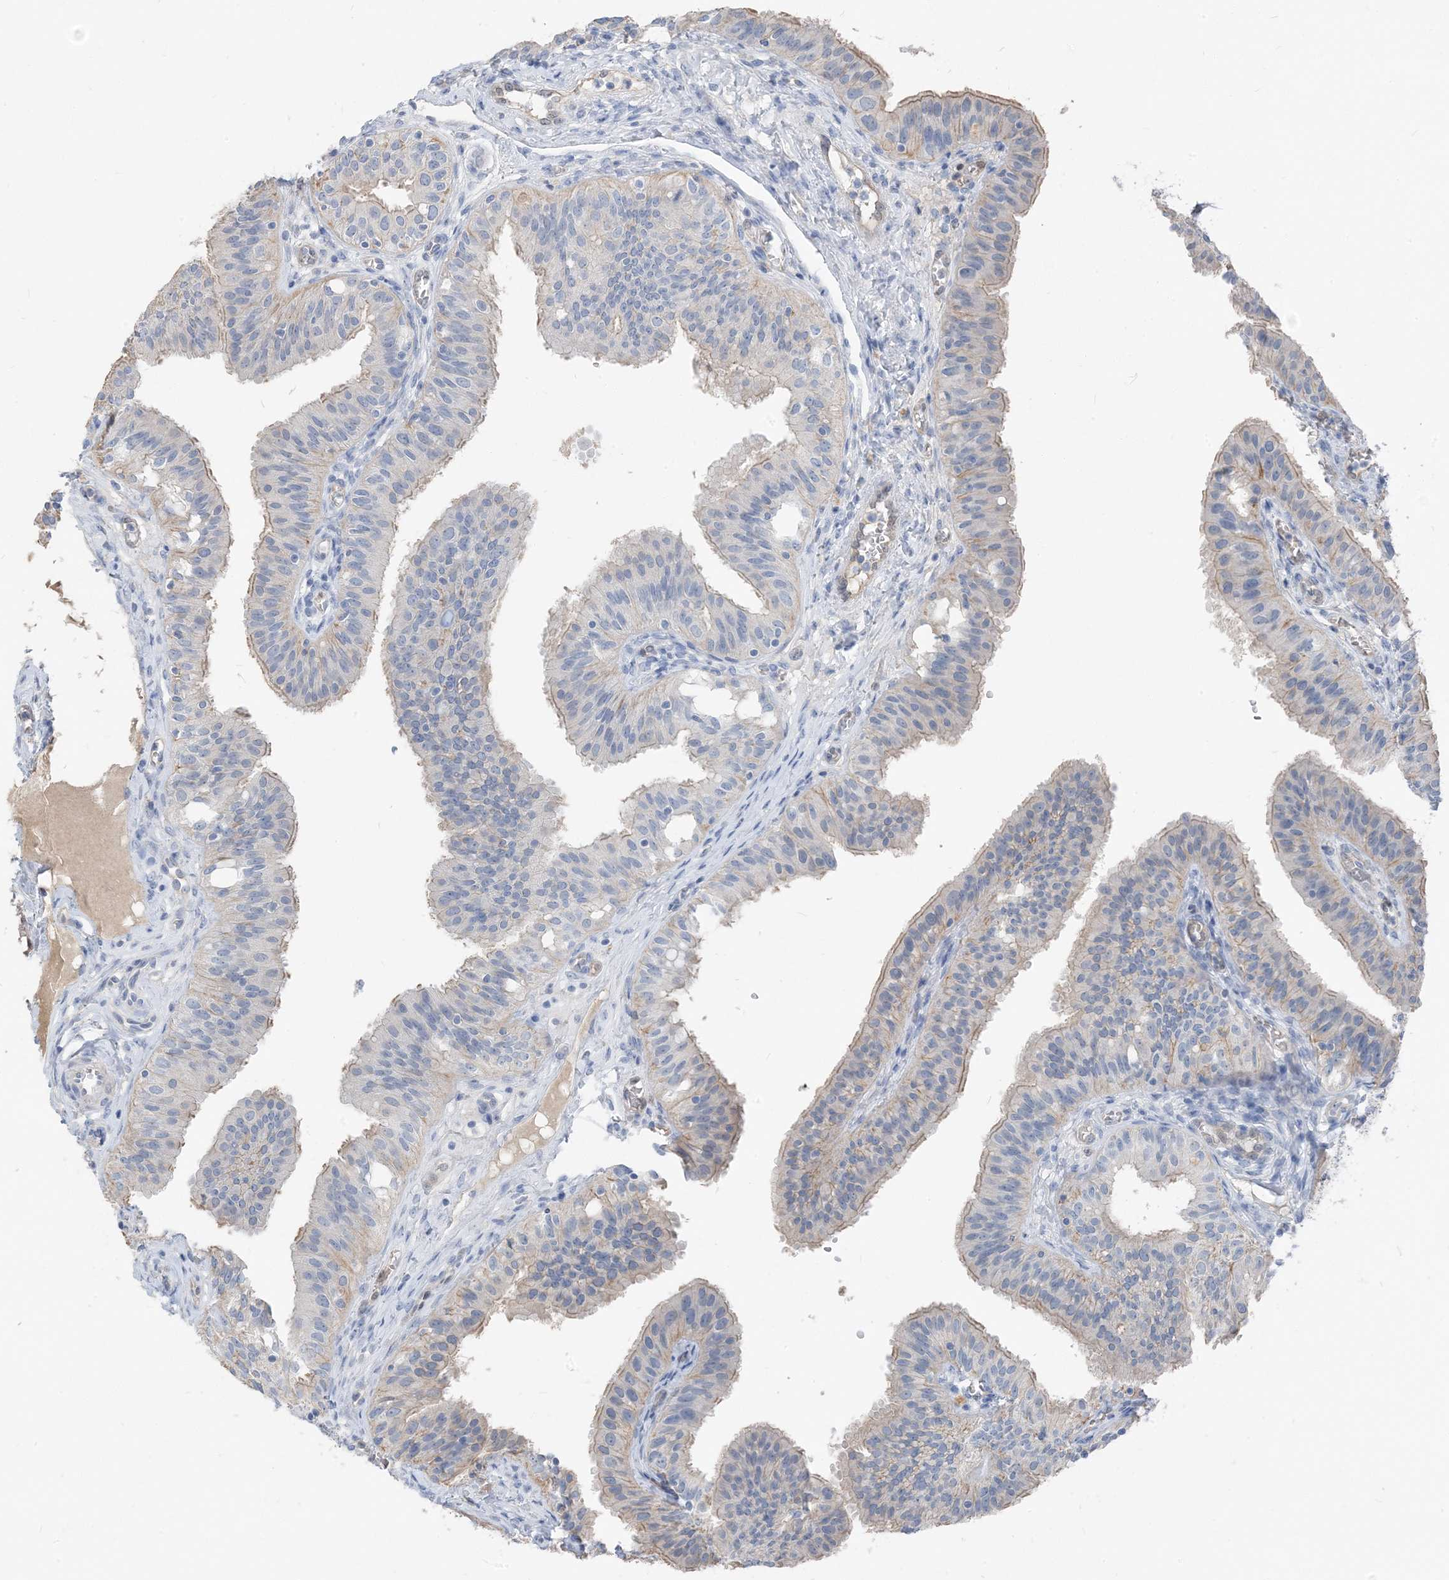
{"staining": {"intensity": "weak", "quantity": "25%-75%", "location": "cytoplasmic/membranous"}, "tissue": "fallopian tube", "cell_type": "Glandular cells", "image_type": "normal", "snomed": [{"axis": "morphology", "description": "Normal tissue, NOS"}, {"axis": "topography", "description": "Fallopian tube"}, {"axis": "topography", "description": "Ovary"}], "caption": "This micrograph demonstrates immunohistochemistry staining of unremarkable human fallopian tube, with low weak cytoplasmic/membranous positivity in about 25%-75% of glandular cells.", "gene": "NCOA7", "patient": {"sex": "female", "age": 42}}